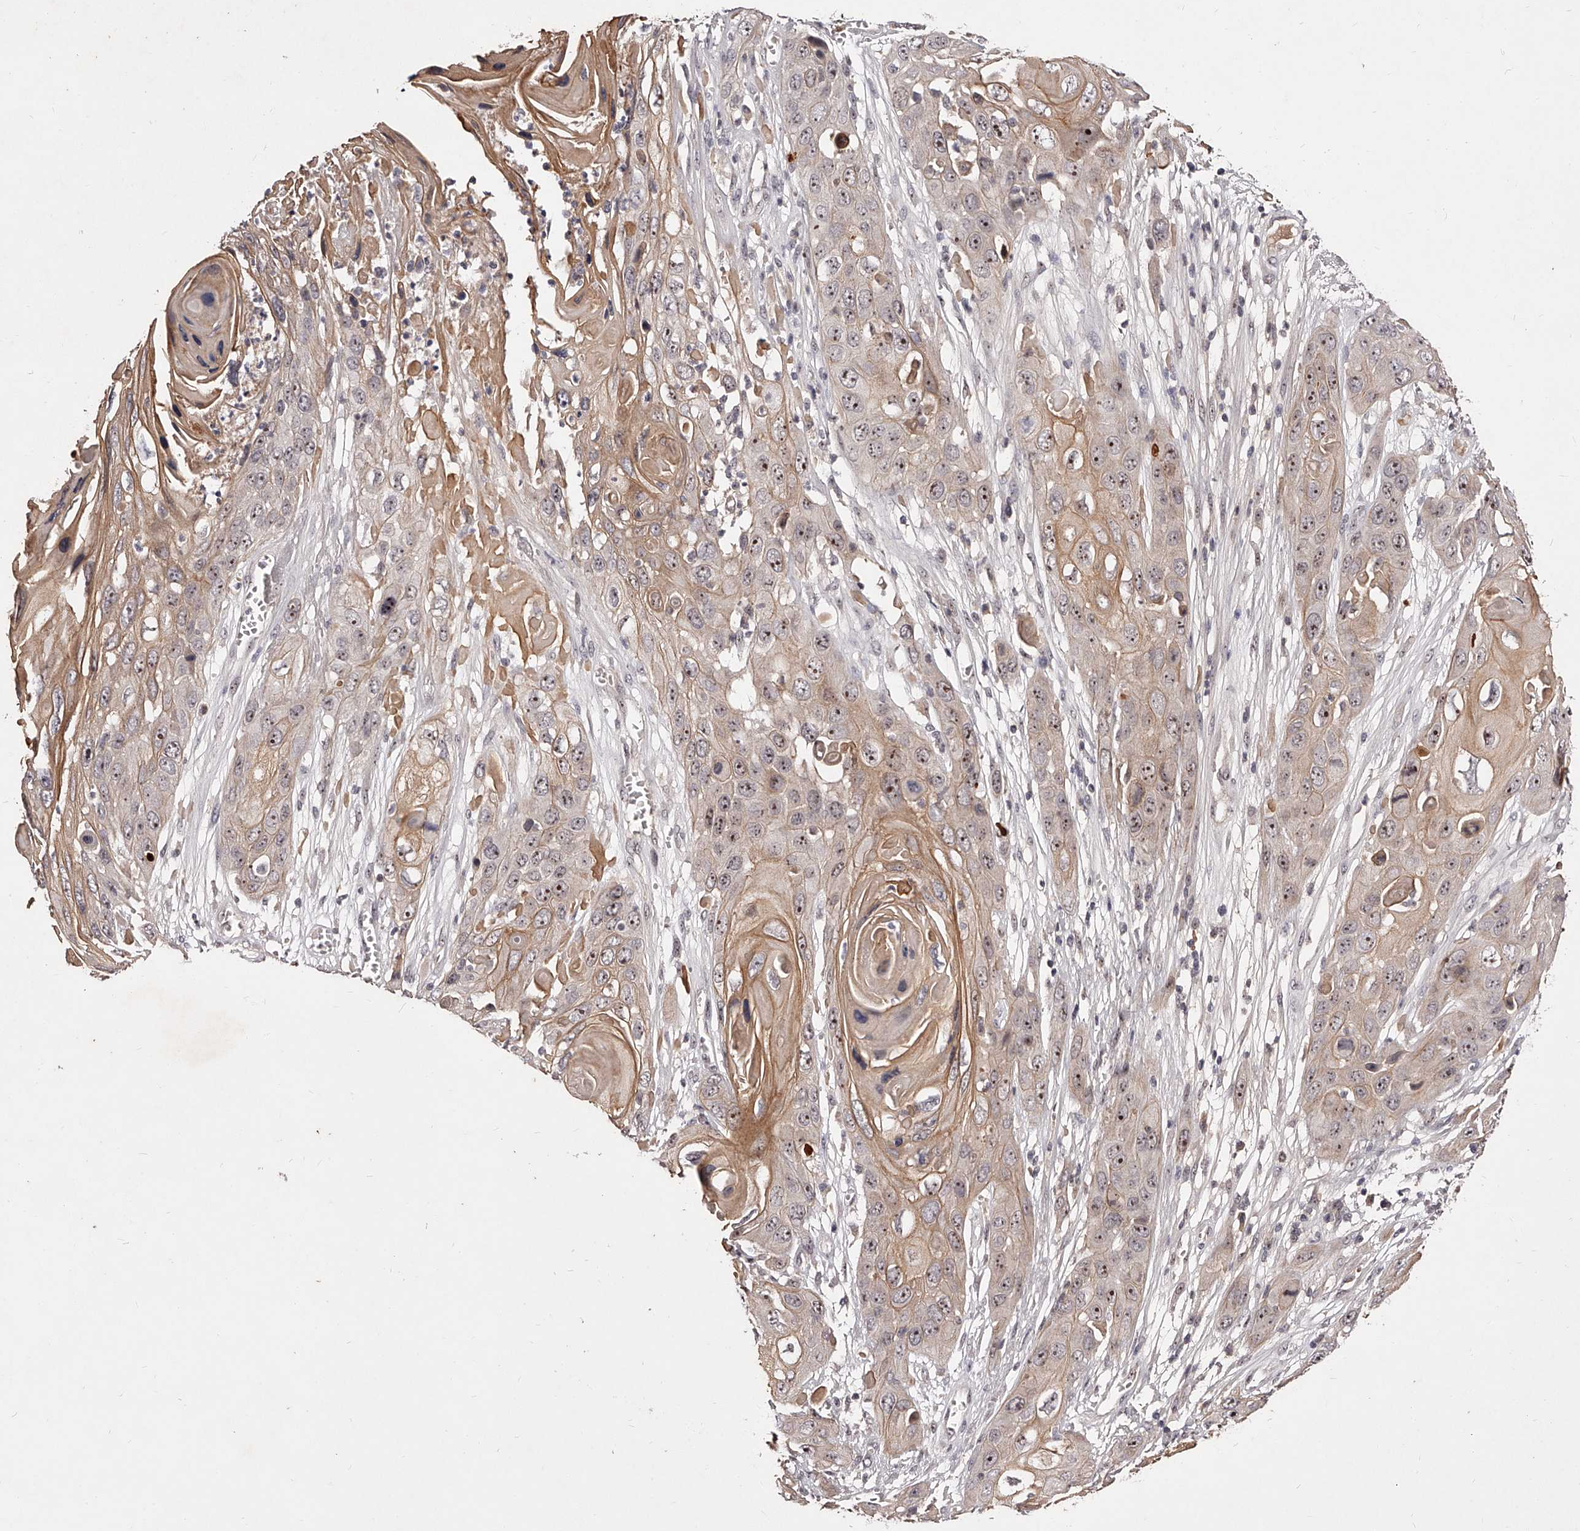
{"staining": {"intensity": "weak", "quantity": ">75%", "location": "cytoplasmic/membranous,nuclear"}, "tissue": "skin cancer", "cell_type": "Tumor cells", "image_type": "cancer", "snomed": [{"axis": "morphology", "description": "Squamous cell carcinoma, NOS"}, {"axis": "topography", "description": "Skin"}], "caption": "Skin cancer (squamous cell carcinoma) stained with immunohistochemistry (IHC) exhibits weak cytoplasmic/membranous and nuclear staining in approximately >75% of tumor cells. (brown staining indicates protein expression, while blue staining denotes nuclei).", "gene": "PHACTR1", "patient": {"sex": "male", "age": 55}}